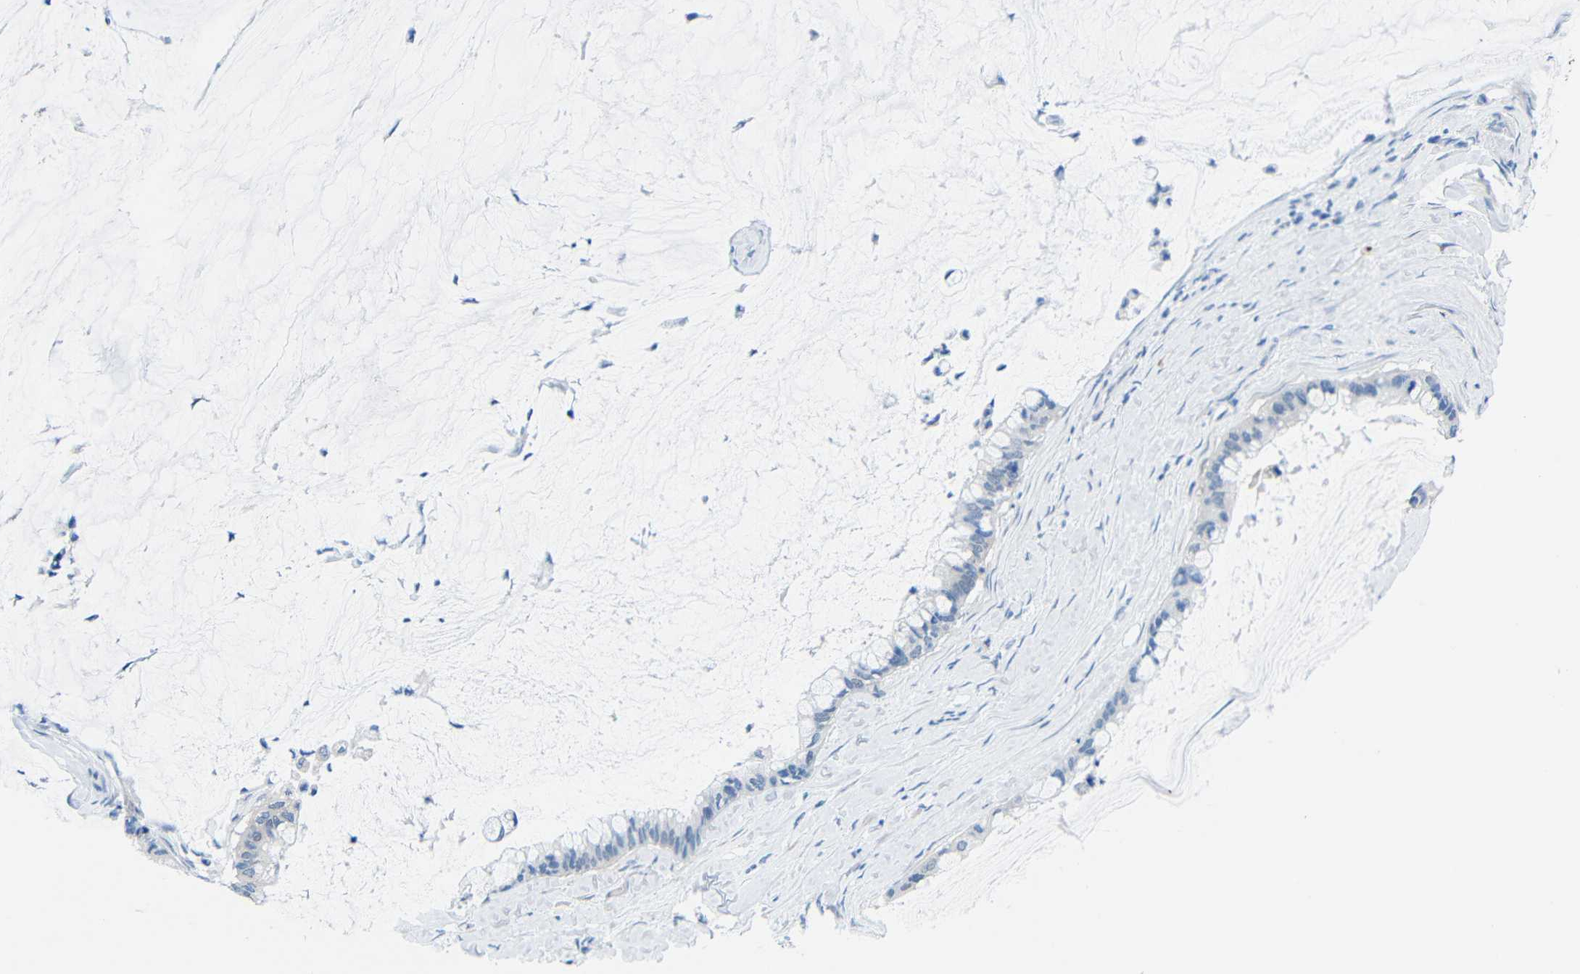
{"staining": {"intensity": "negative", "quantity": "none", "location": "none"}, "tissue": "pancreatic cancer", "cell_type": "Tumor cells", "image_type": "cancer", "snomed": [{"axis": "morphology", "description": "Adenocarcinoma, NOS"}, {"axis": "topography", "description": "Pancreas"}], "caption": "IHC of pancreatic adenocarcinoma shows no staining in tumor cells. (DAB IHC visualized using brightfield microscopy, high magnification).", "gene": "NEGR1", "patient": {"sex": "male", "age": 41}}